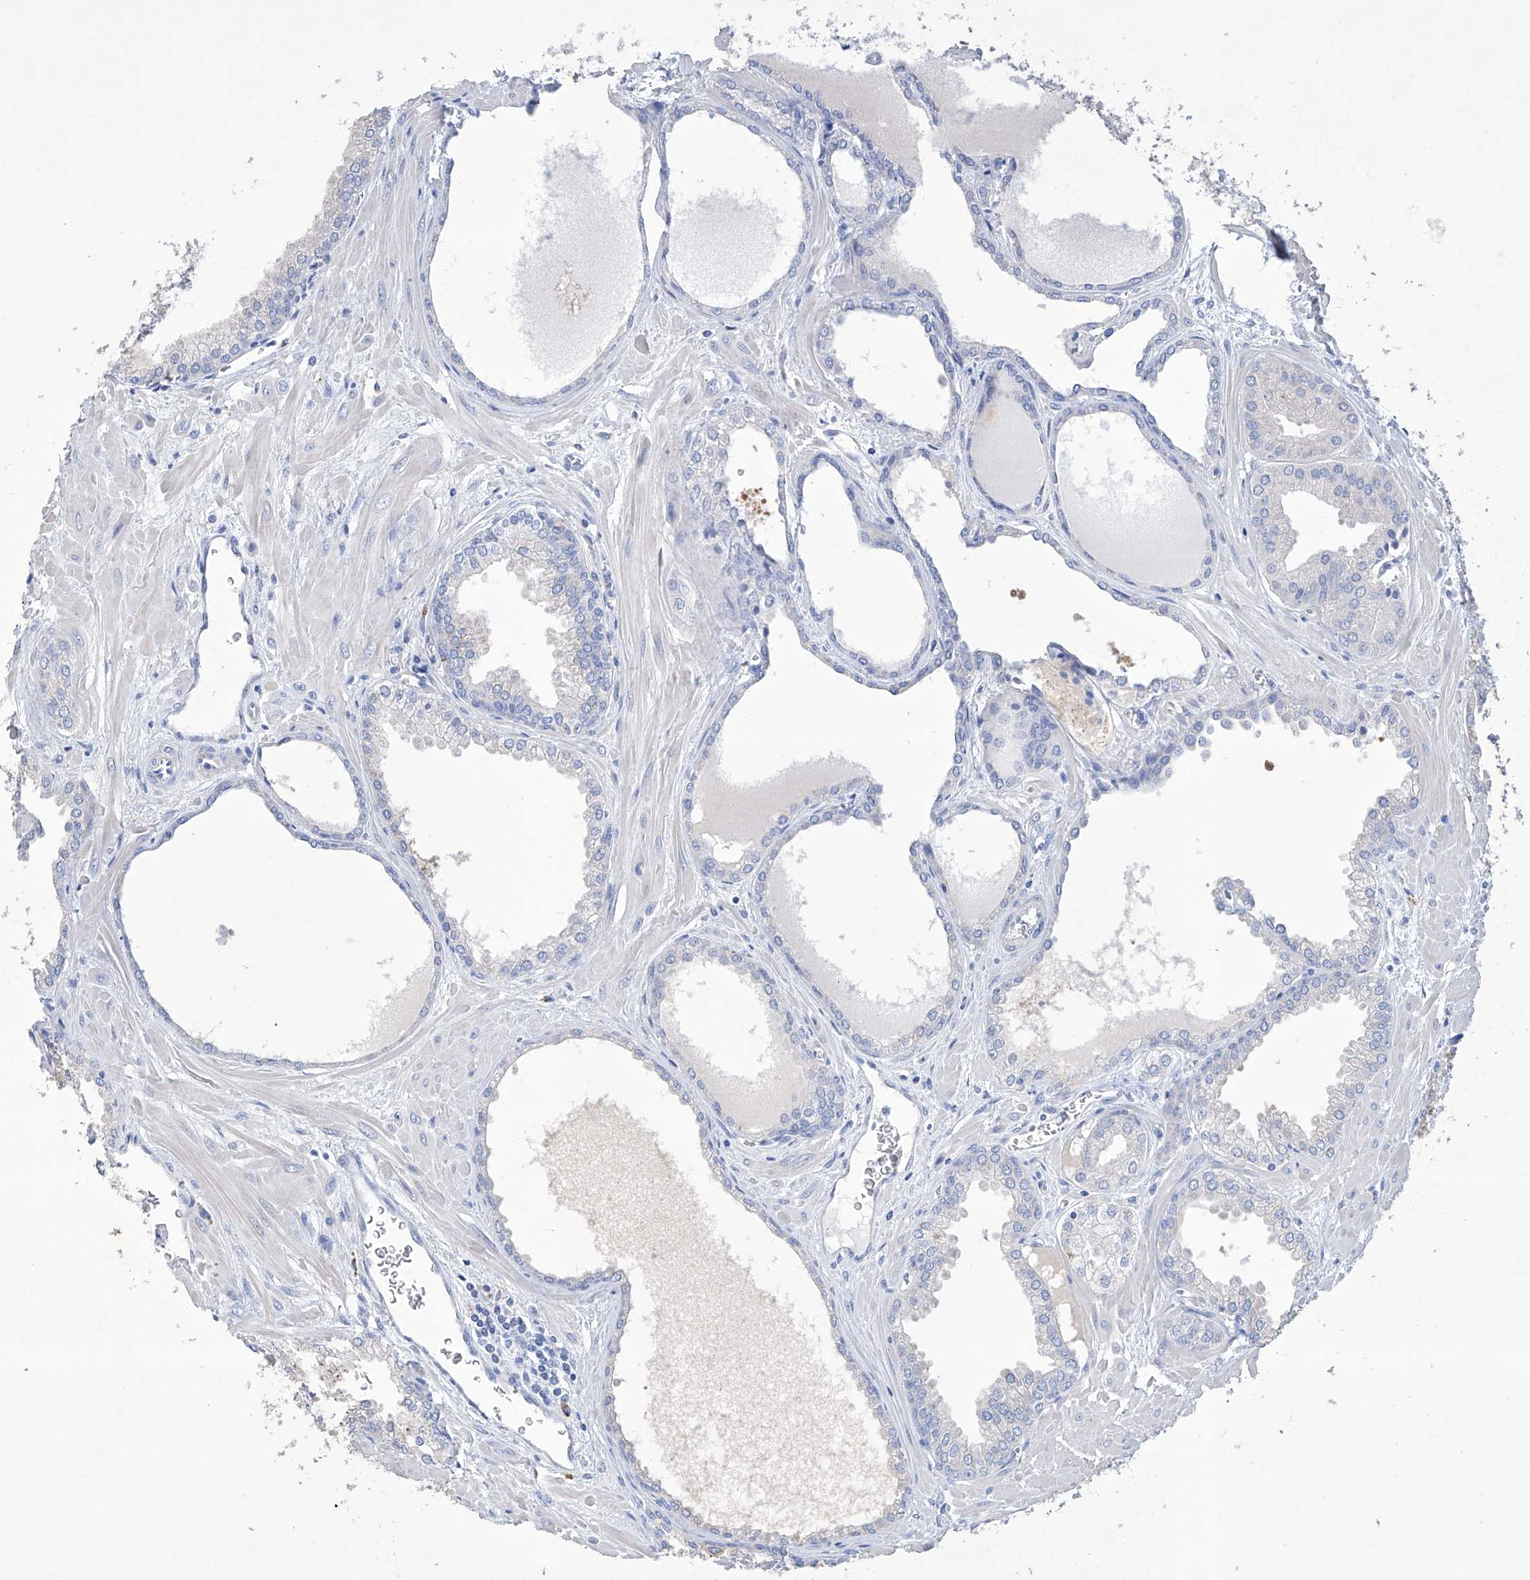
{"staining": {"intensity": "negative", "quantity": "none", "location": "none"}, "tissue": "prostate cancer", "cell_type": "Tumor cells", "image_type": "cancer", "snomed": [{"axis": "morphology", "description": "Adenocarcinoma, Low grade"}, {"axis": "topography", "description": "Prostate"}], "caption": "The histopathology image shows no staining of tumor cells in prostate adenocarcinoma (low-grade).", "gene": "AFG1L", "patient": {"sex": "male", "age": 67}}